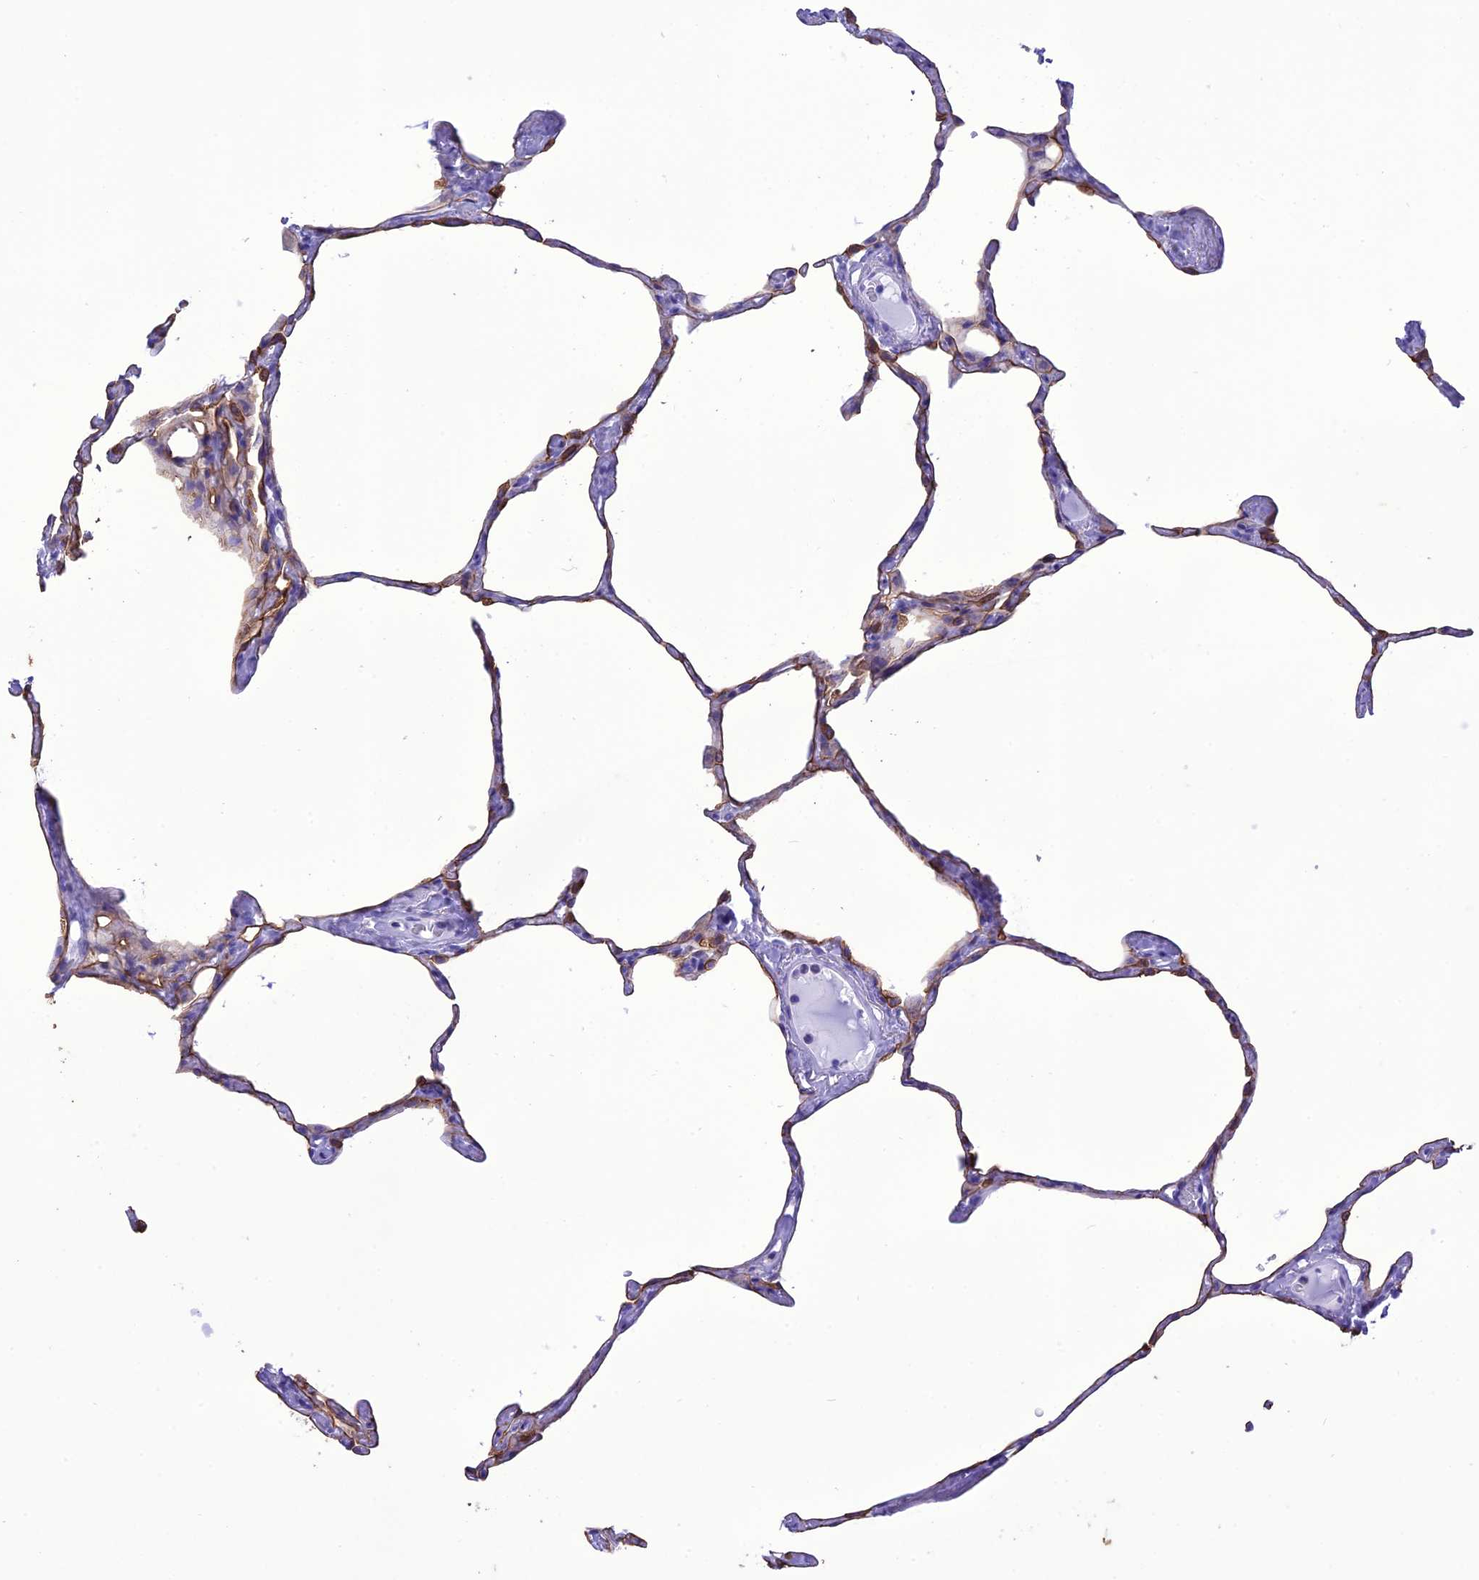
{"staining": {"intensity": "moderate", "quantity": "25%-75%", "location": "cytoplasmic/membranous"}, "tissue": "lung", "cell_type": "Alveolar cells", "image_type": "normal", "snomed": [{"axis": "morphology", "description": "Normal tissue, NOS"}, {"axis": "topography", "description": "Lung"}], "caption": "Immunohistochemical staining of unremarkable human lung exhibits moderate cytoplasmic/membranous protein expression in approximately 25%-75% of alveolar cells.", "gene": "VPS52", "patient": {"sex": "male", "age": 65}}